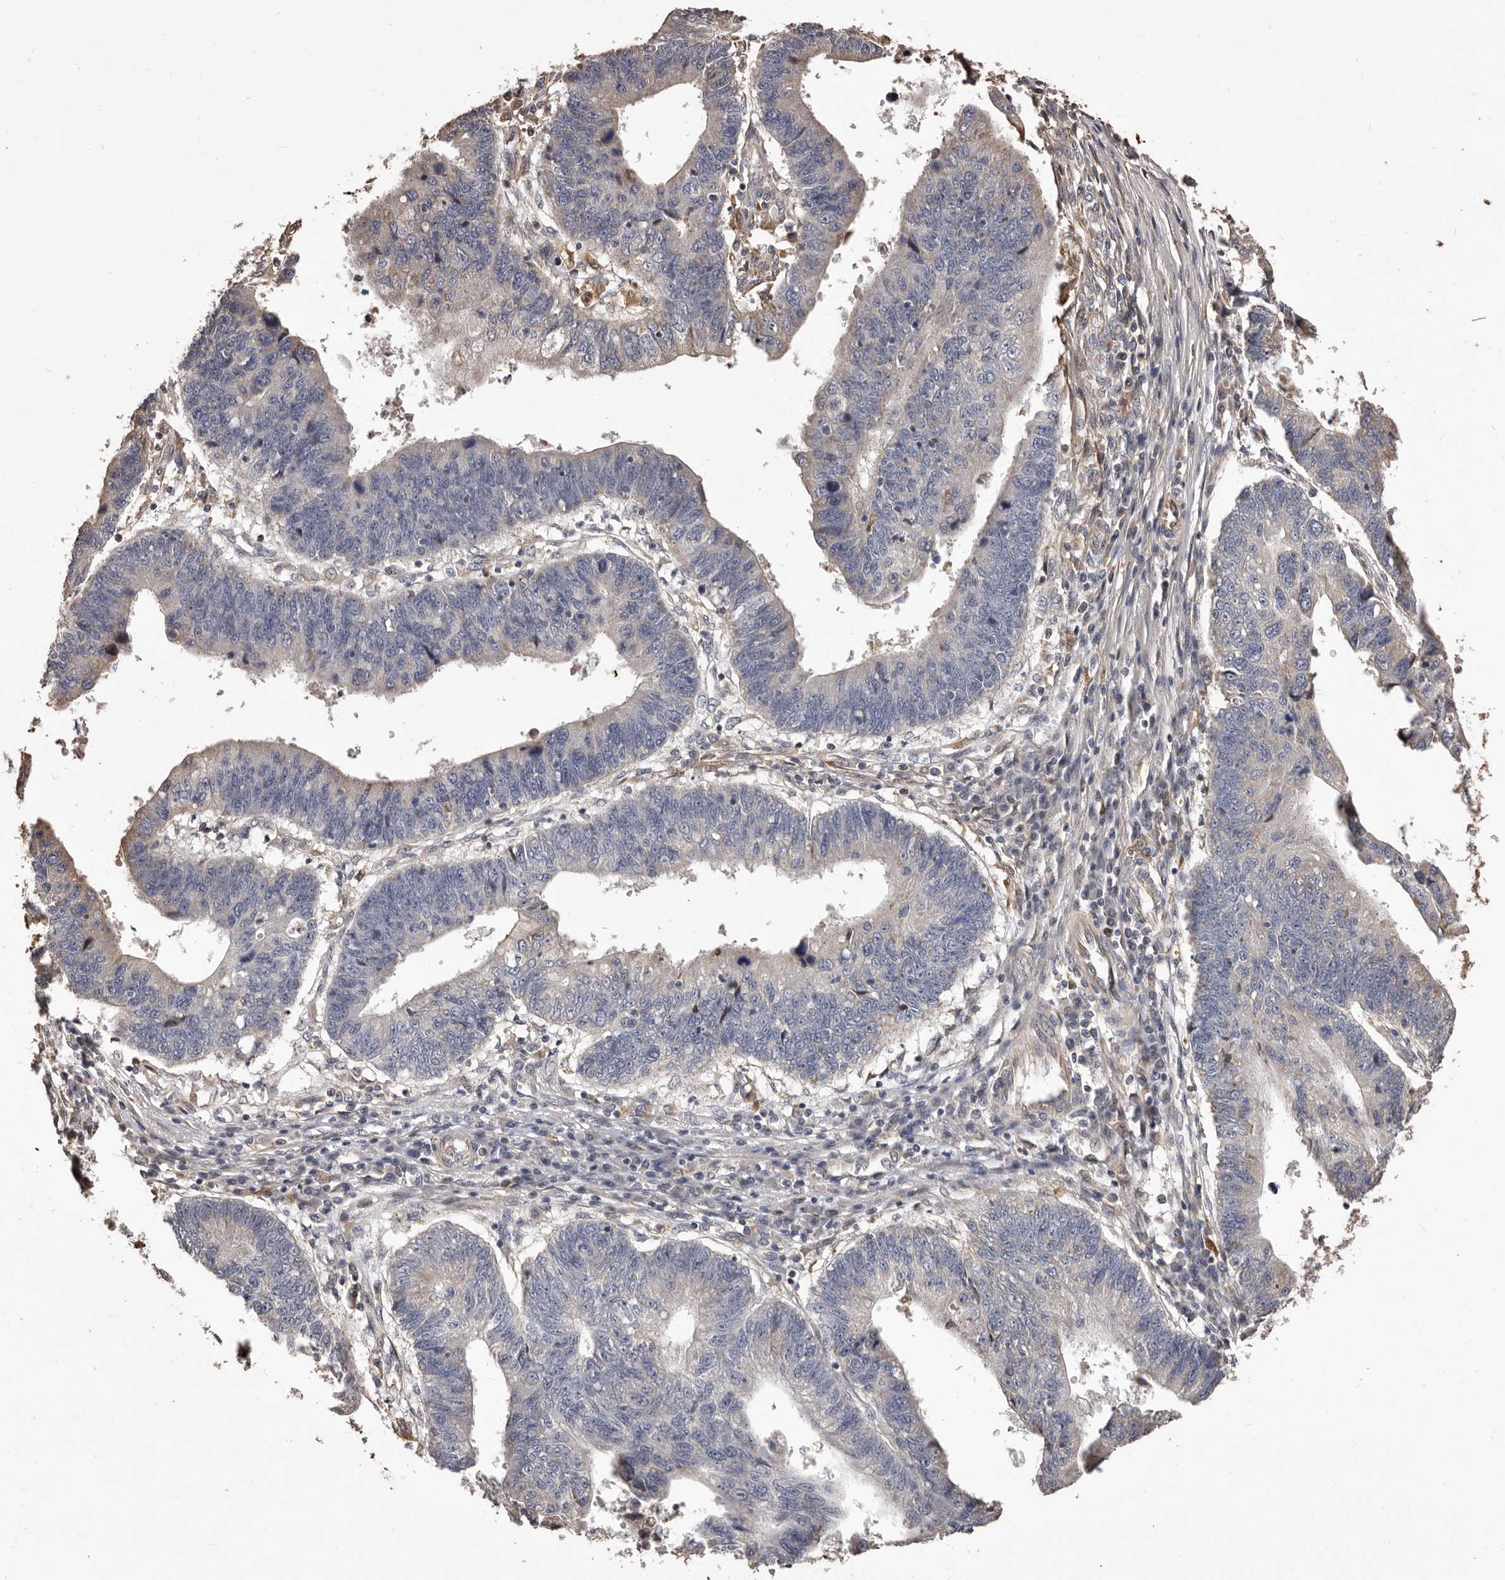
{"staining": {"intensity": "negative", "quantity": "none", "location": "none"}, "tissue": "stomach cancer", "cell_type": "Tumor cells", "image_type": "cancer", "snomed": [{"axis": "morphology", "description": "Adenocarcinoma, NOS"}, {"axis": "topography", "description": "Stomach"}], "caption": "The IHC histopathology image has no significant staining in tumor cells of stomach adenocarcinoma tissue.", "gene": "ALPK1", "patient": {"sex": "male", "age": 59}}